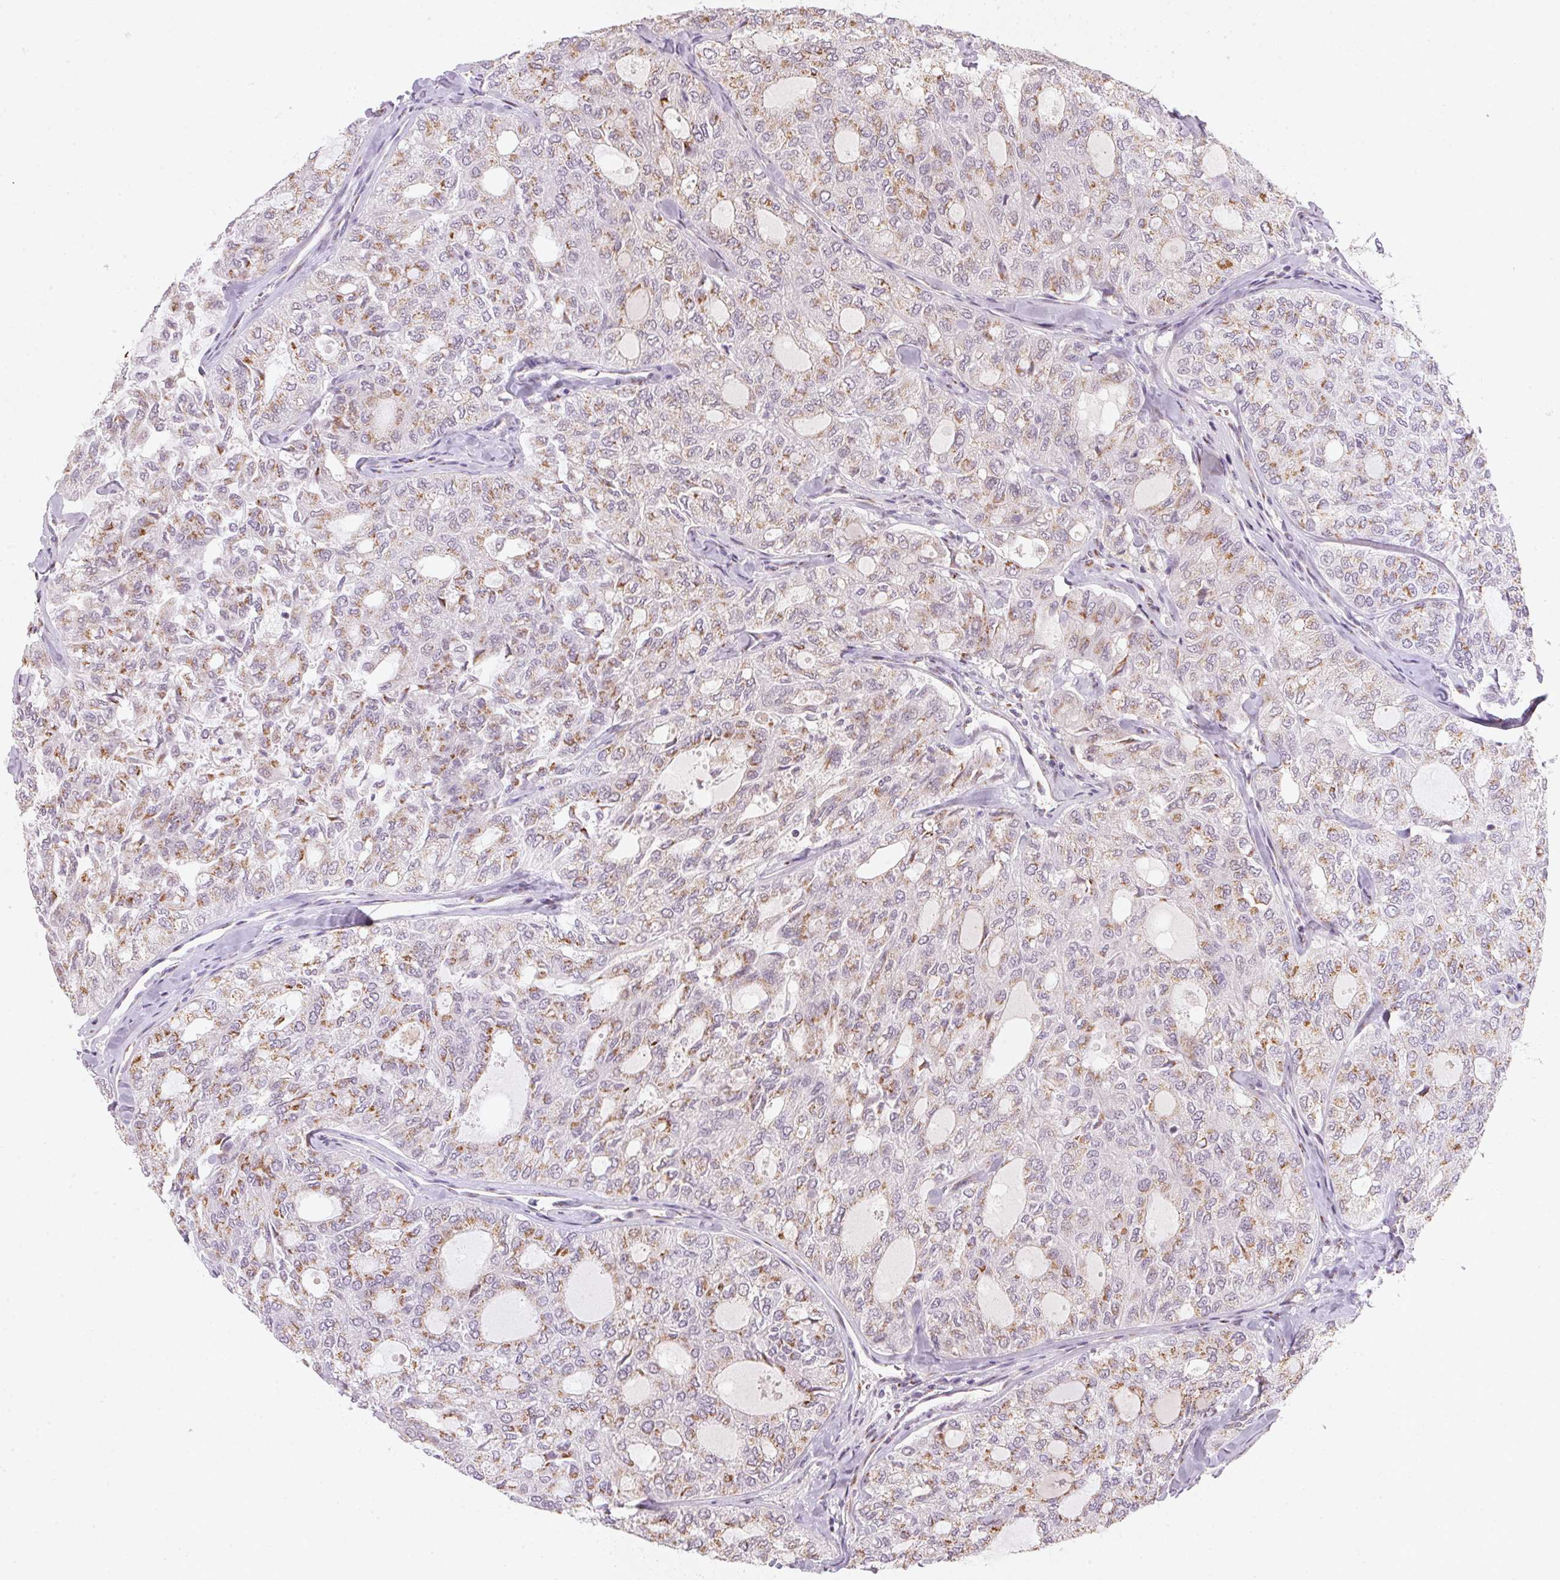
{"staining": {"intensity": "moderate", "quantity": "25%-75%", "location": "cytoplasmic/membranous"}, "tissue": "thyroid cancer", "cell_type": "Tumor cells", "image_type": "cancer", "snomed": [{"axis": "morphology", "description": "Follicular adenoma carcinoma, NOS"}, {"axis": "topography", "description": "Thyroid gland"}], "caption": "A brown stain labels moderate cytoplasmic/membranous positivity of a protein in thyroid cancer (follicular adenoma carcinoma) tumor cells. The protein is stained brown, and the nuclei are stained in blue (DAB (3,3'-diaminobenzidine) IHC with brightfield microscopy, high magnification).", "gene": "RAB22A", "patient": {"sex": "male", "age": 75}}